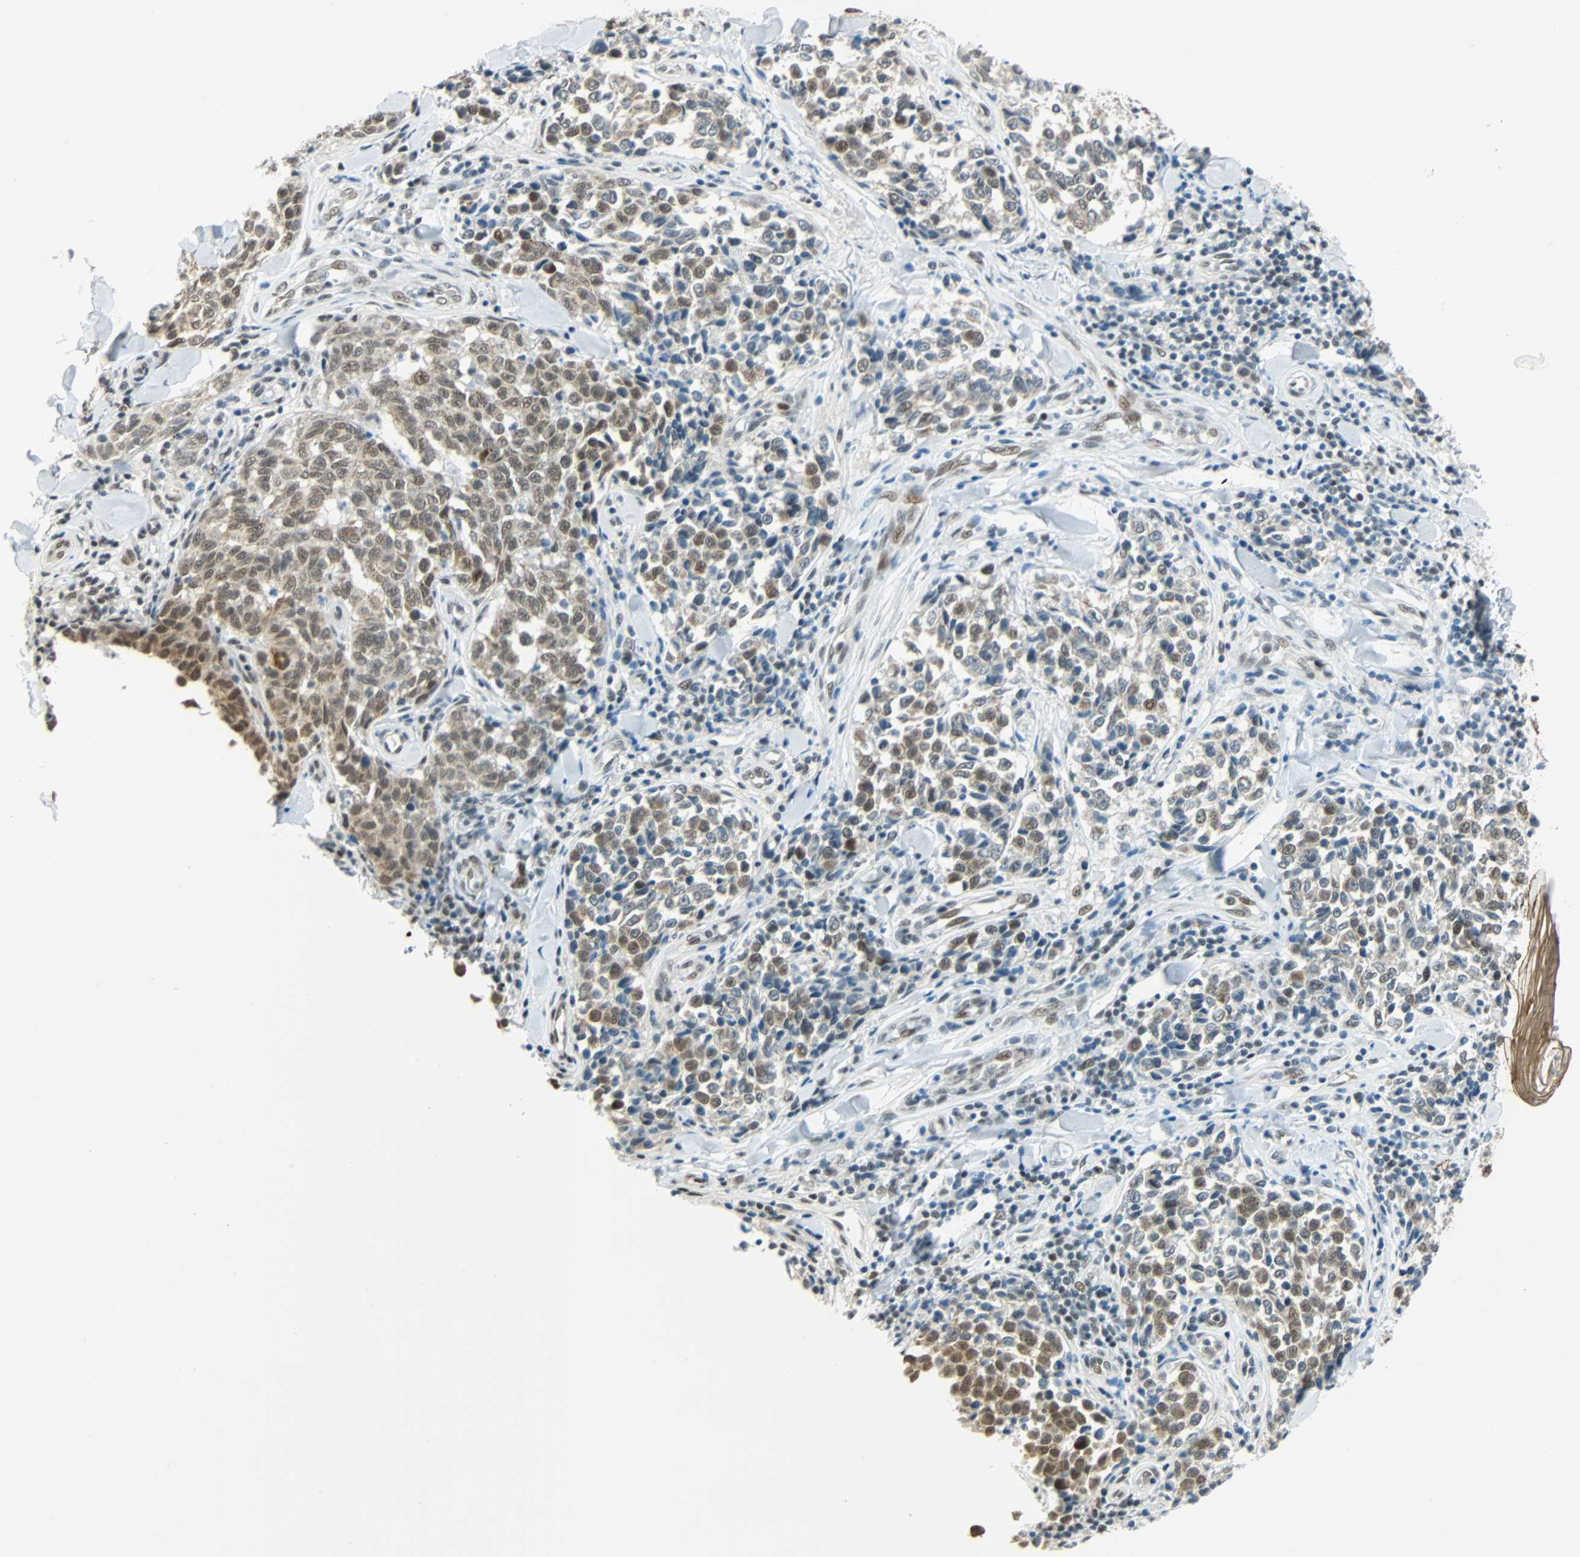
{"staining": {"intensity": "moderate", "quantity": ">75%", "location": "nuclear"}, "tissue": "melanoma", "cell_type": "Tumor cells", "image_type": "cancer", "snomed": [{"axis": "morphology", "description": "Malignant melanoma, NOS"}, {"axis": "topography", "description": "Skin"}], "caption": "The immunohistochemical stain shows moderate nuclear staining in tumor cells of malignant melanoma tissue. Immunohistochemistry stains the protein in brown and the nuclei are stained blue.", "gene": "NELFE", "patient": {"sex": "female", "age": 64}}